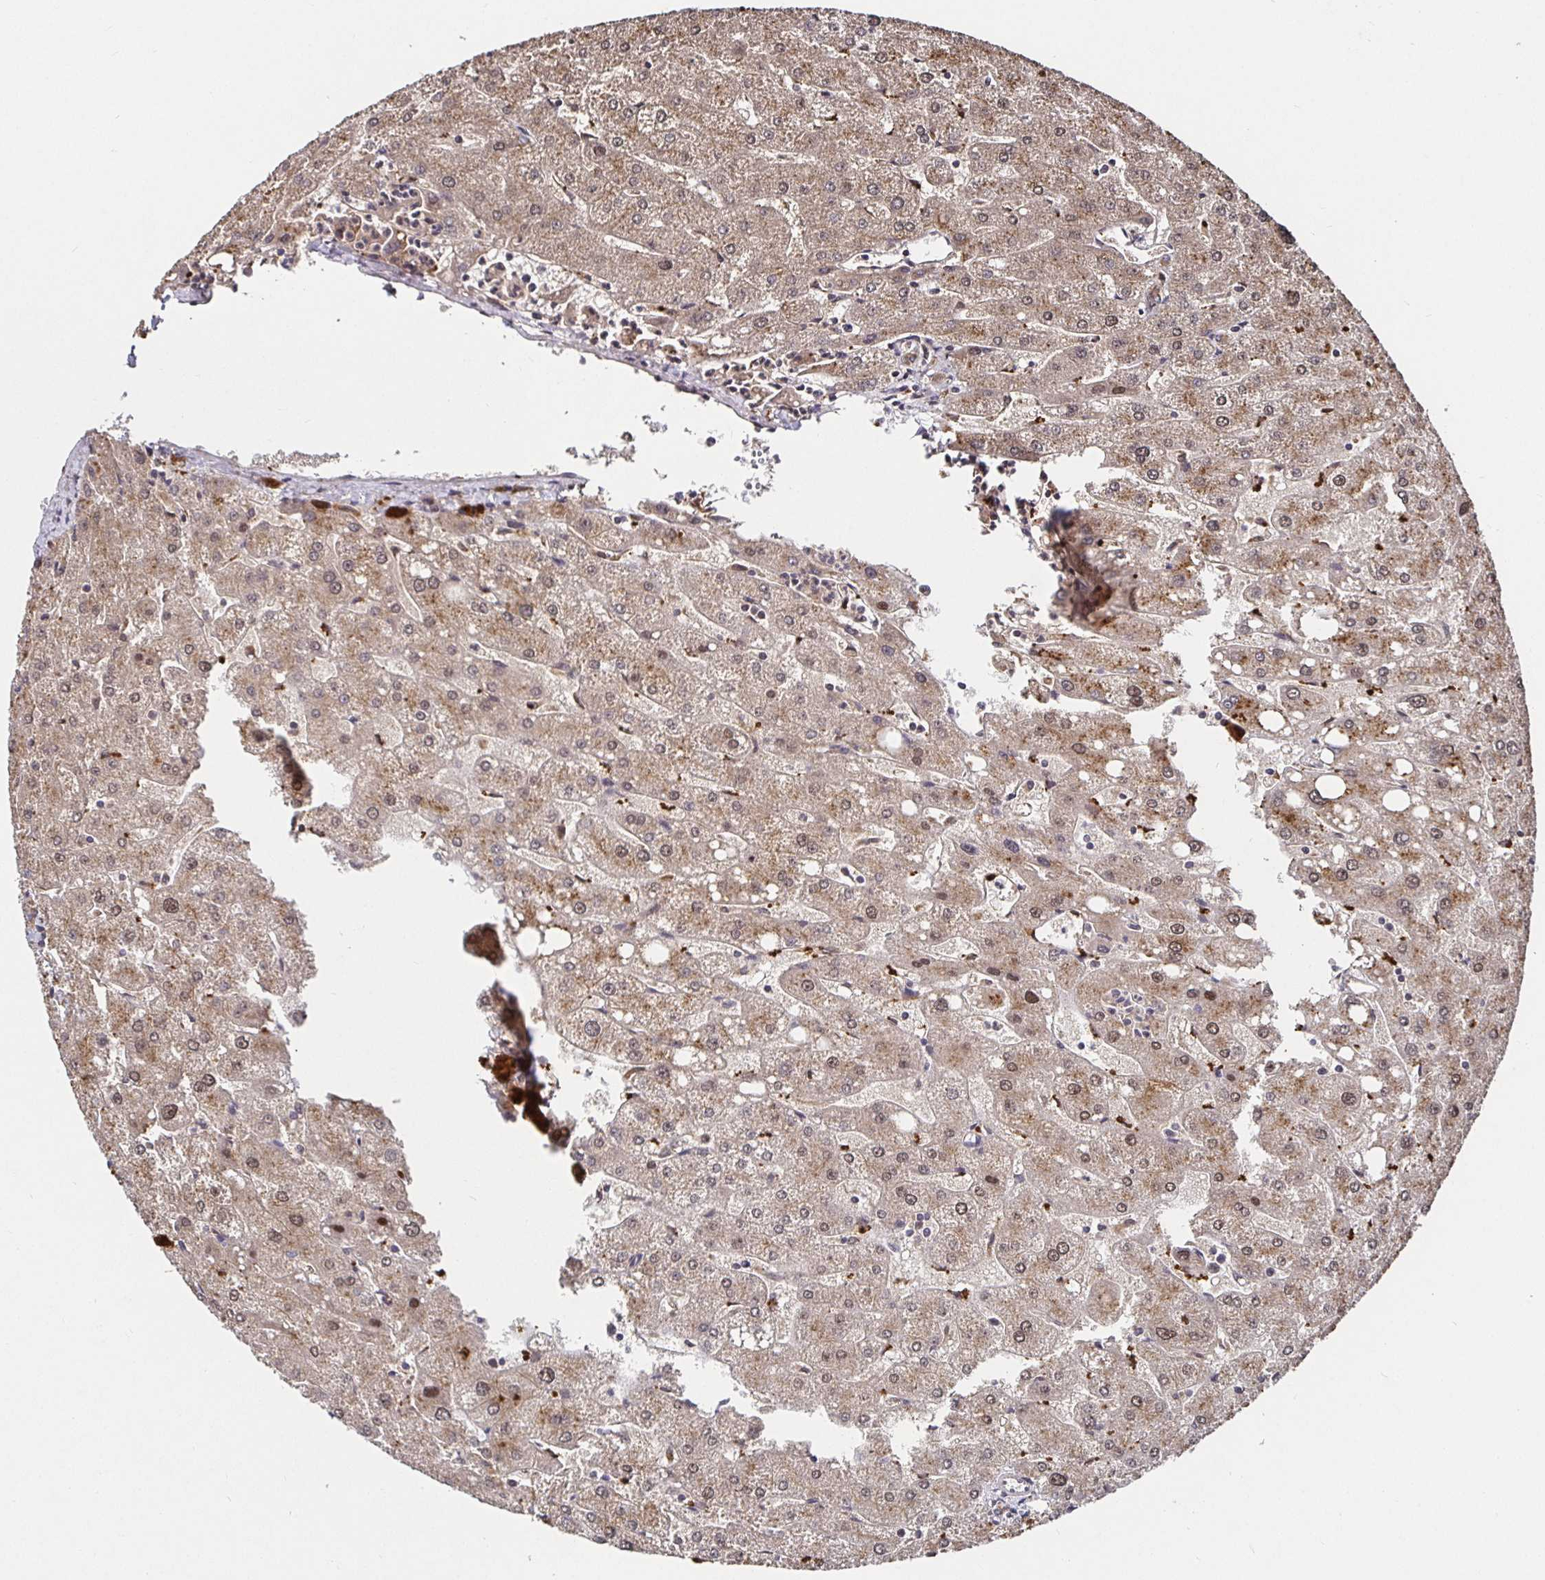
{"staining": {"intensity": "moderate", "quantity": ">75%", "location": "cytoplasmic/membranous"}, "tissue": "liver", "cell_type": "Cholangiocytes", "image_type": "normal", "snomed": [{"axis": "morphology", "description": "Normal tissue, NOS"}, {"axis": "topography", "description": "Liver"}], "caption": "Immunohistochemistry (IHC) histopathology image of normal liver: human liver stained using IHC displays medium levels of moderate protein expression localized specifically in the cytoplasmic/membranous of cholangiocytes, appearing as a cytoplasmic/membranous brown color.", "gene": "SMYD3", "patient": {"sex": "male", "age": 67}}